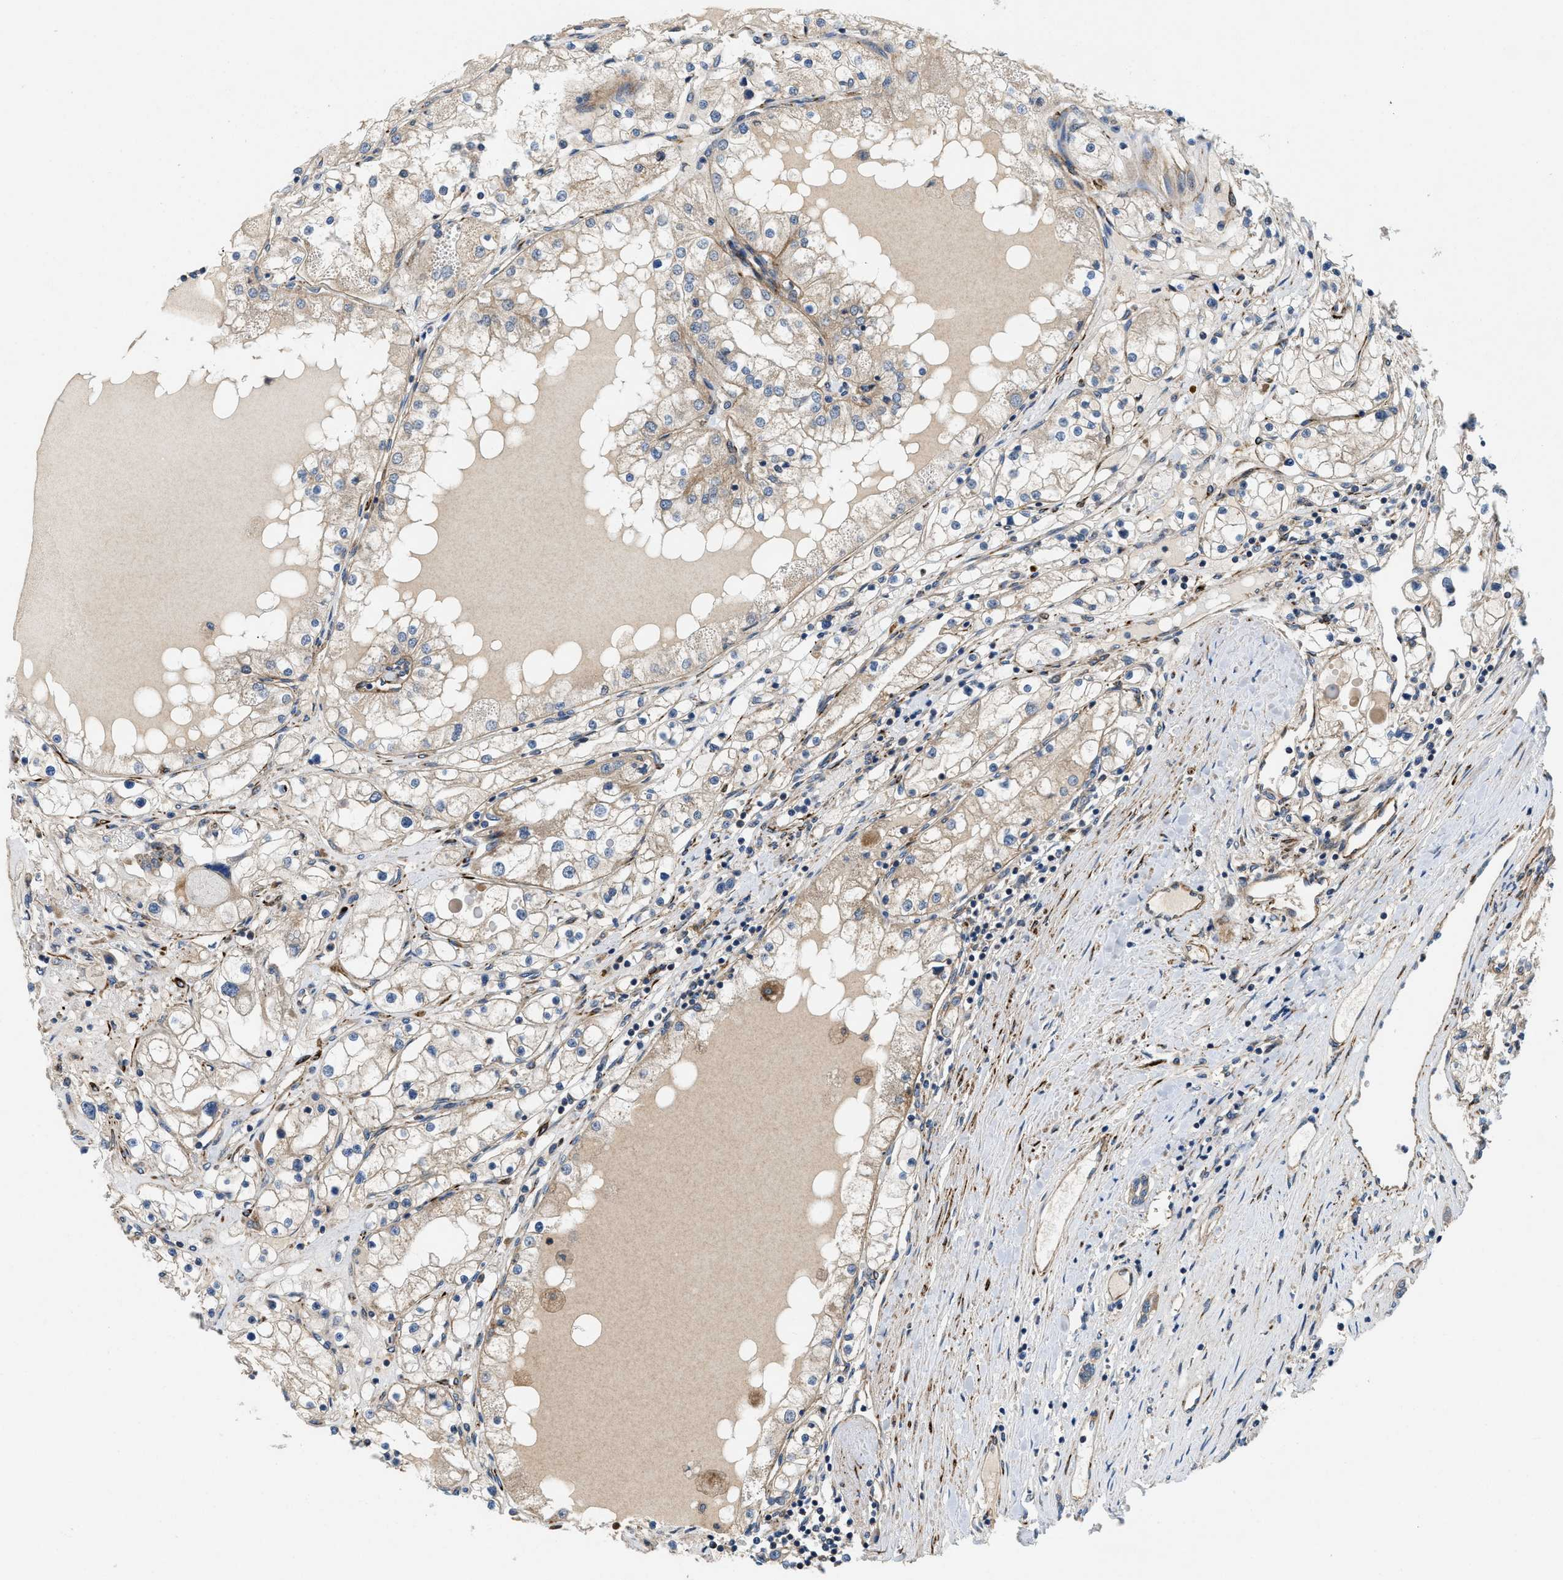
{"staining": {"intensity": "weak", "quantity": "<25%", "location": "cytoplasmic/membranous"}, "tissue": "renal cancer", "cell_type": "Tumor cells", "image_type": "cancer", "snomed": [{"axis": "morphology", "description": "Adenocarcinoma, NOS"}, {"axis": "topography", "description": "Kidney"}], "caption": "There is no significant staining in tumor cells of renal cancer.", "gene": "ZNF599", "patient": {"sex": "male", "age": 68}}